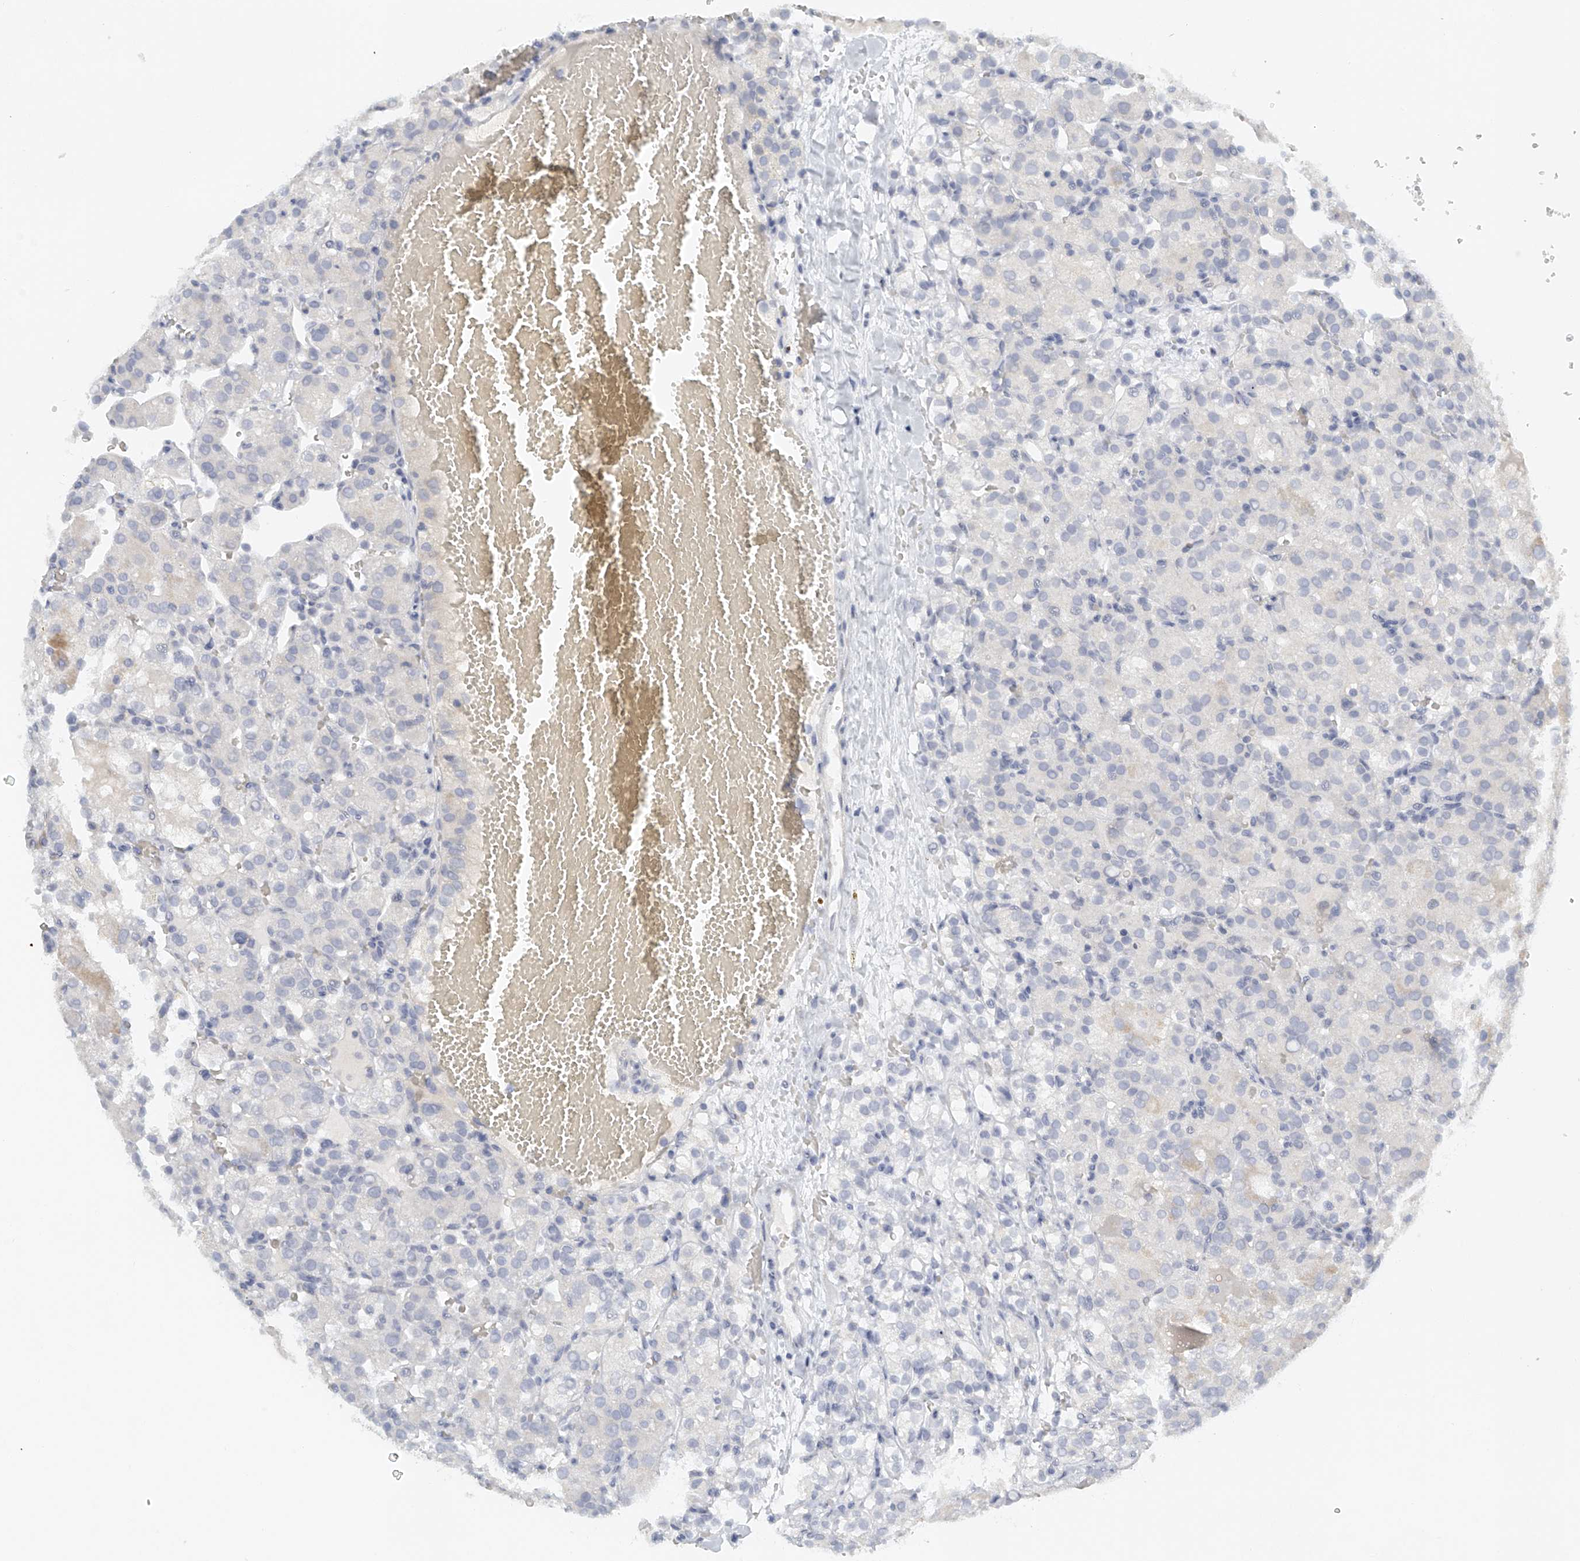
{"staining": {"intensity": "negative", "quantity": "none", "location": "none"}, "tissue": "renal cancer", "cell_type": "Tumor cells", "image_type": "cancer", "snomed": [{"axis": "morphology", "description": "Normal tissue, NOS"}, {"axis": "morphology", "description": "Adenocarcinoma, NOS"}, {"axis": "topography", "description": "Kidney"}], "caption": "High power microscopy photomicrograph of an IHC image of renal cancer (adenocarcinoma), revealing no significant expression in tumor cells.", "gene": "FAT2", "patient": {"sex": "male", "age": 61}}